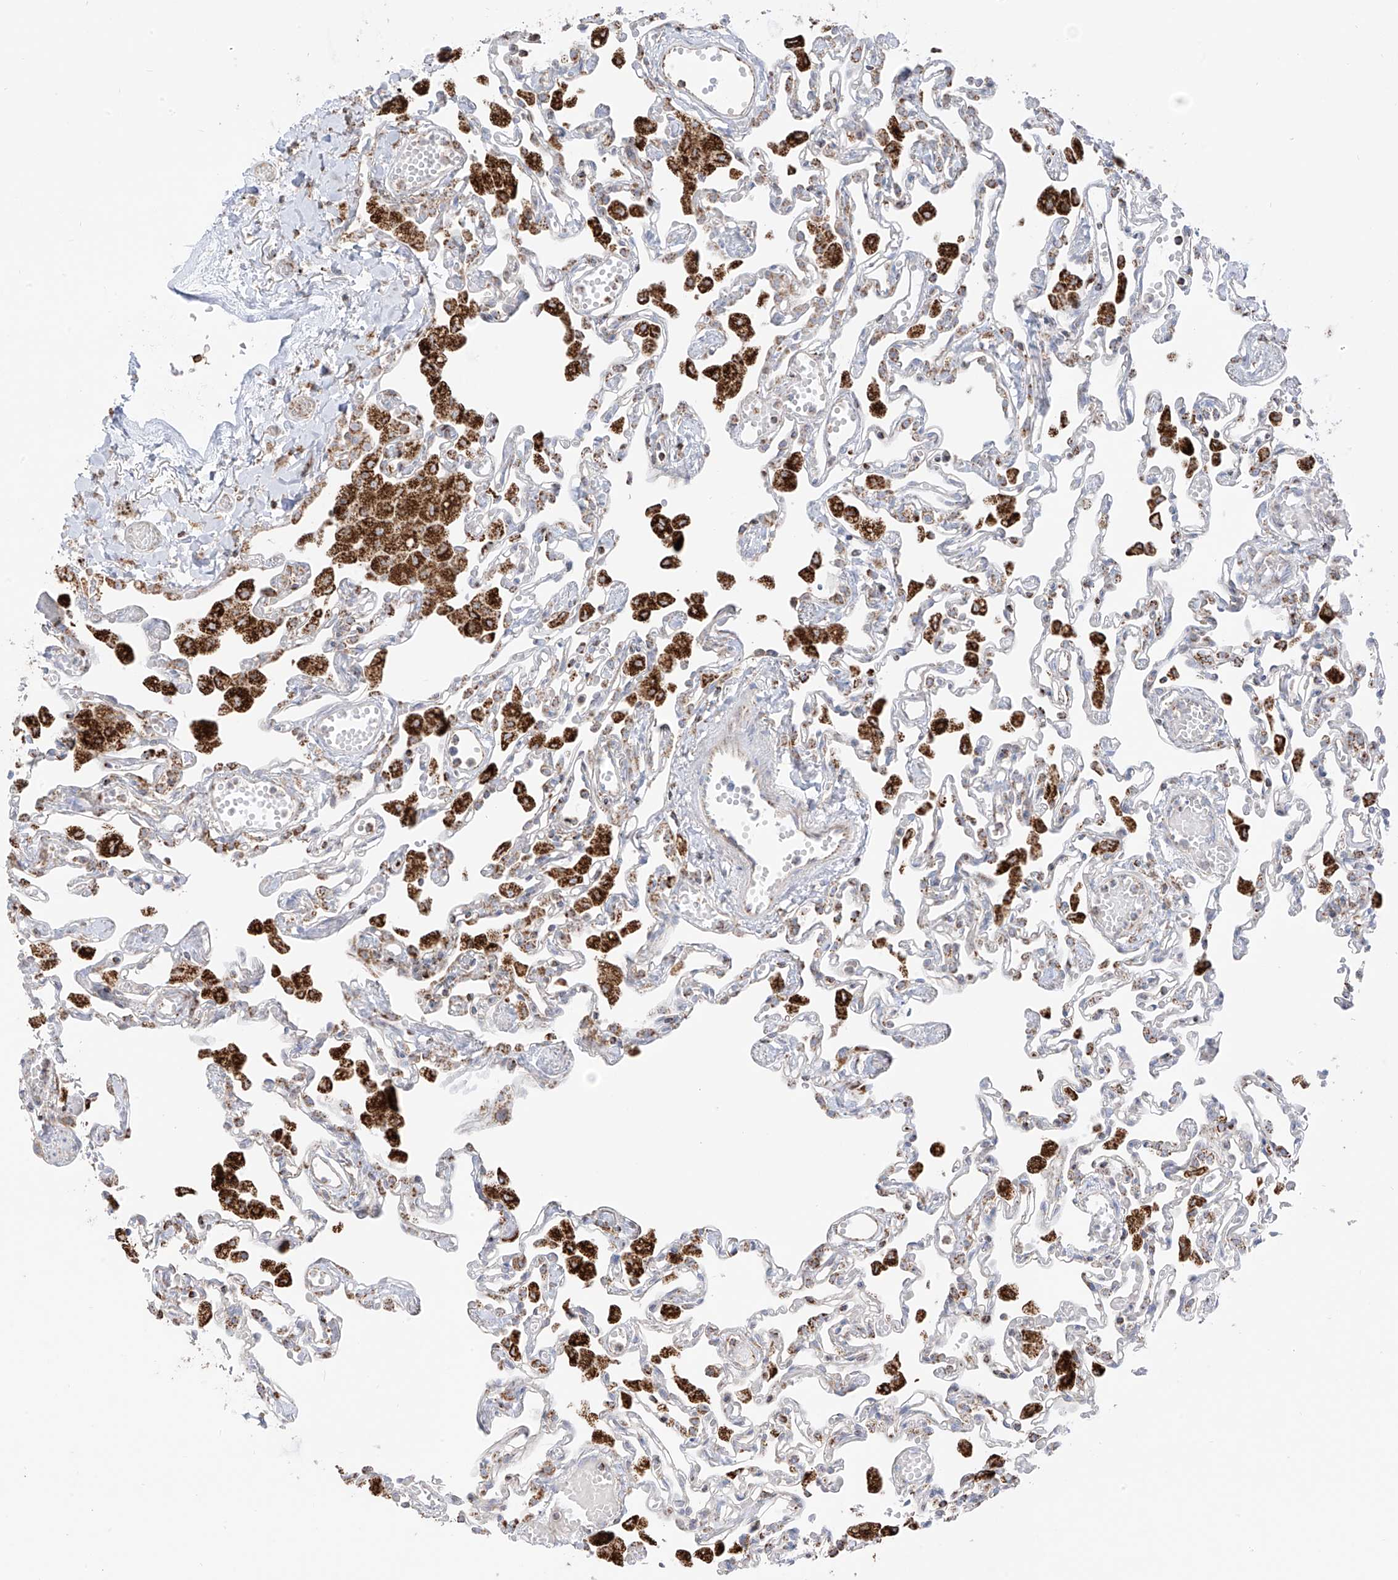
{"staining": {"intensity": "moderate", "quantity": "<25%", "location": "cytoplasmic/membranous"}, "tissue": "lung", "cell_type": "Alveolar cells", "image_type": "normal", "snomed": [{"axis": "morphology", "description": "Normal tissue, NOS"}, {"axis": "topography", "description": "Bronchus"}, {"axis": "topography", "description": "Lung"}], "caption": "This is a photomicrograph of immunohistochemistry staining of benign lung, which shows moderate staining in the cytoplasmic/membranous of alveolar cells.", "gene": "ETHE1", "patient": {"sex": "female", "age": 49}}